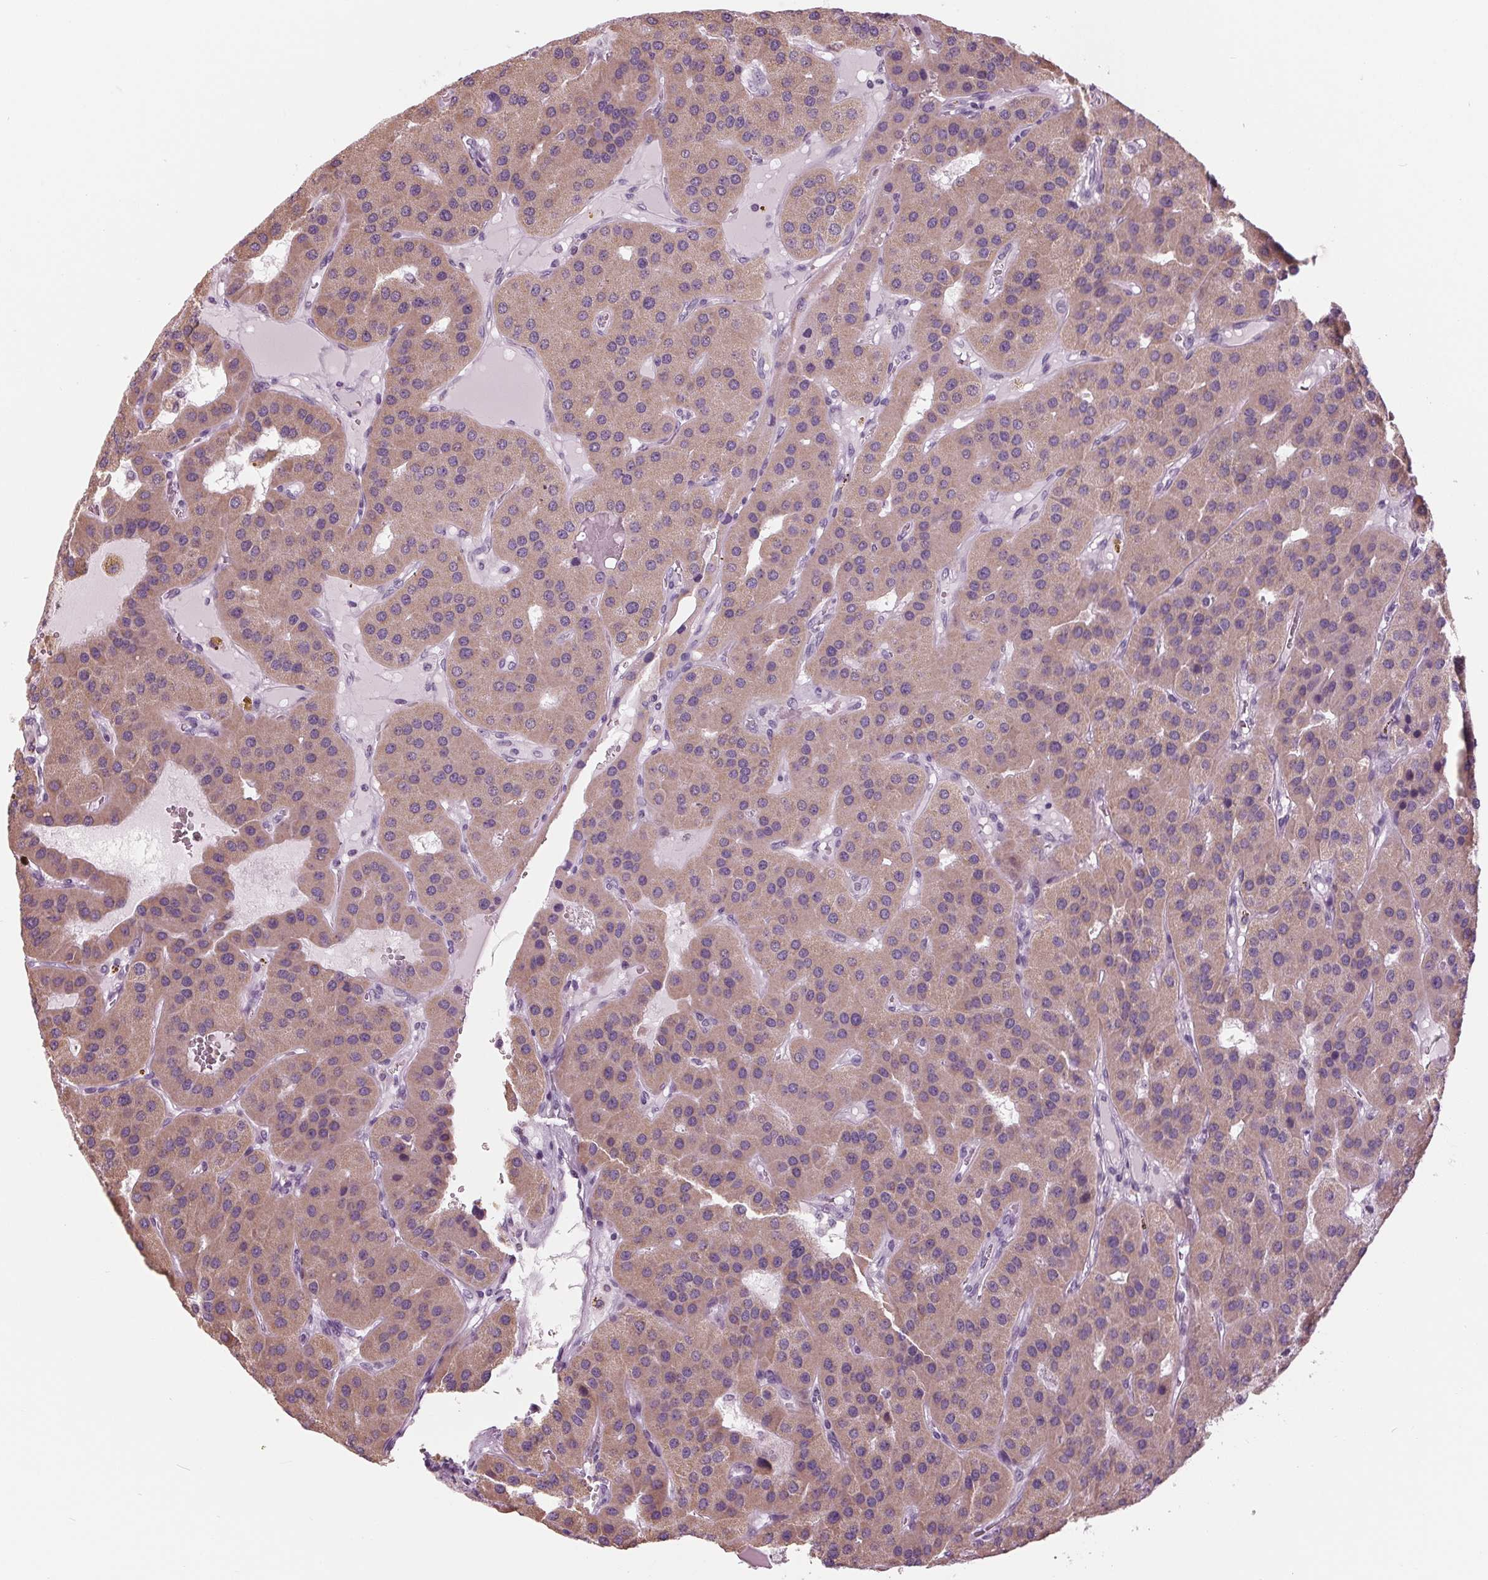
{"staining": {"intensity": "weak", "quantity": ">75%", "location": "cytoplasmic/membranous"}, "tissue": "parathyroid gland", "cell_type": "Glandular cells", "image_type": "normal", "snomed": [{"axis": "morphology", "description": "Normal tissue, NOS"}, {"axis": "morphology", "description": "Adenoma, NOS"}, {"axis": "topography", "description": "Parathyroid gland"}], "caption": "This is a photomicrograph of immunohistochemistry (IHC) staining of benign parathyroid gland, which shows weak expression in the cytoplasmic/membranous of glandular cells.", "gene": "SAMD4A", "patient": {"sex": "female", "age": 86}}